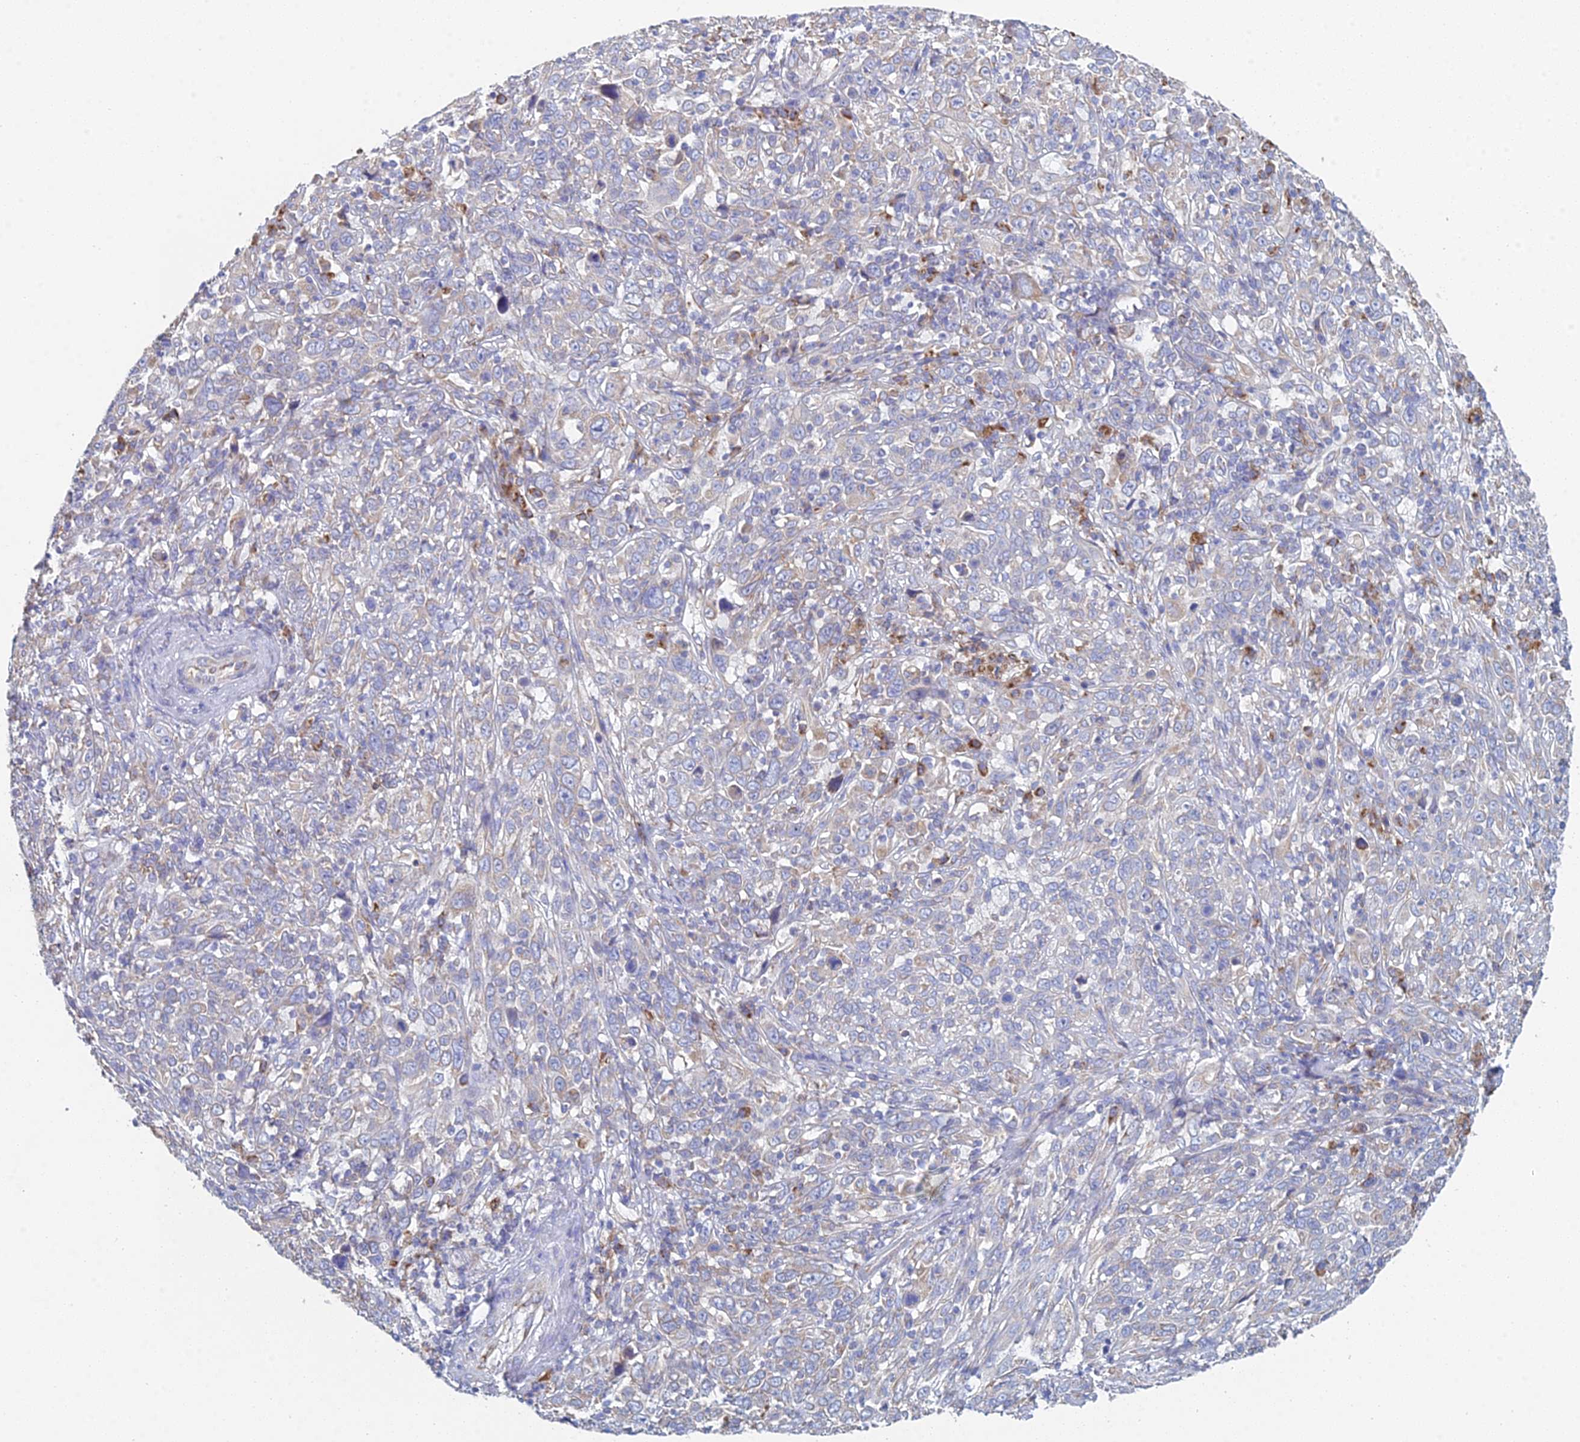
{"staining": {"intensity": "negative", "quantity": "none", "location": "none"}, "tissue": "cervical cancer", "cell_type": "Tumor cells", "image_type": "cancer", "snomed": [{"axis": "morphology", "description": "Squamous cell carcinoma, NOS"}, {"axis": "topography", "description": "Cervix"}], "caption": "There is no significant expression in tumor cells of squamous cell carcinoma (cervical).", "gene": "CRACR2B", "patient": {"sex": "female", "age": 46}}